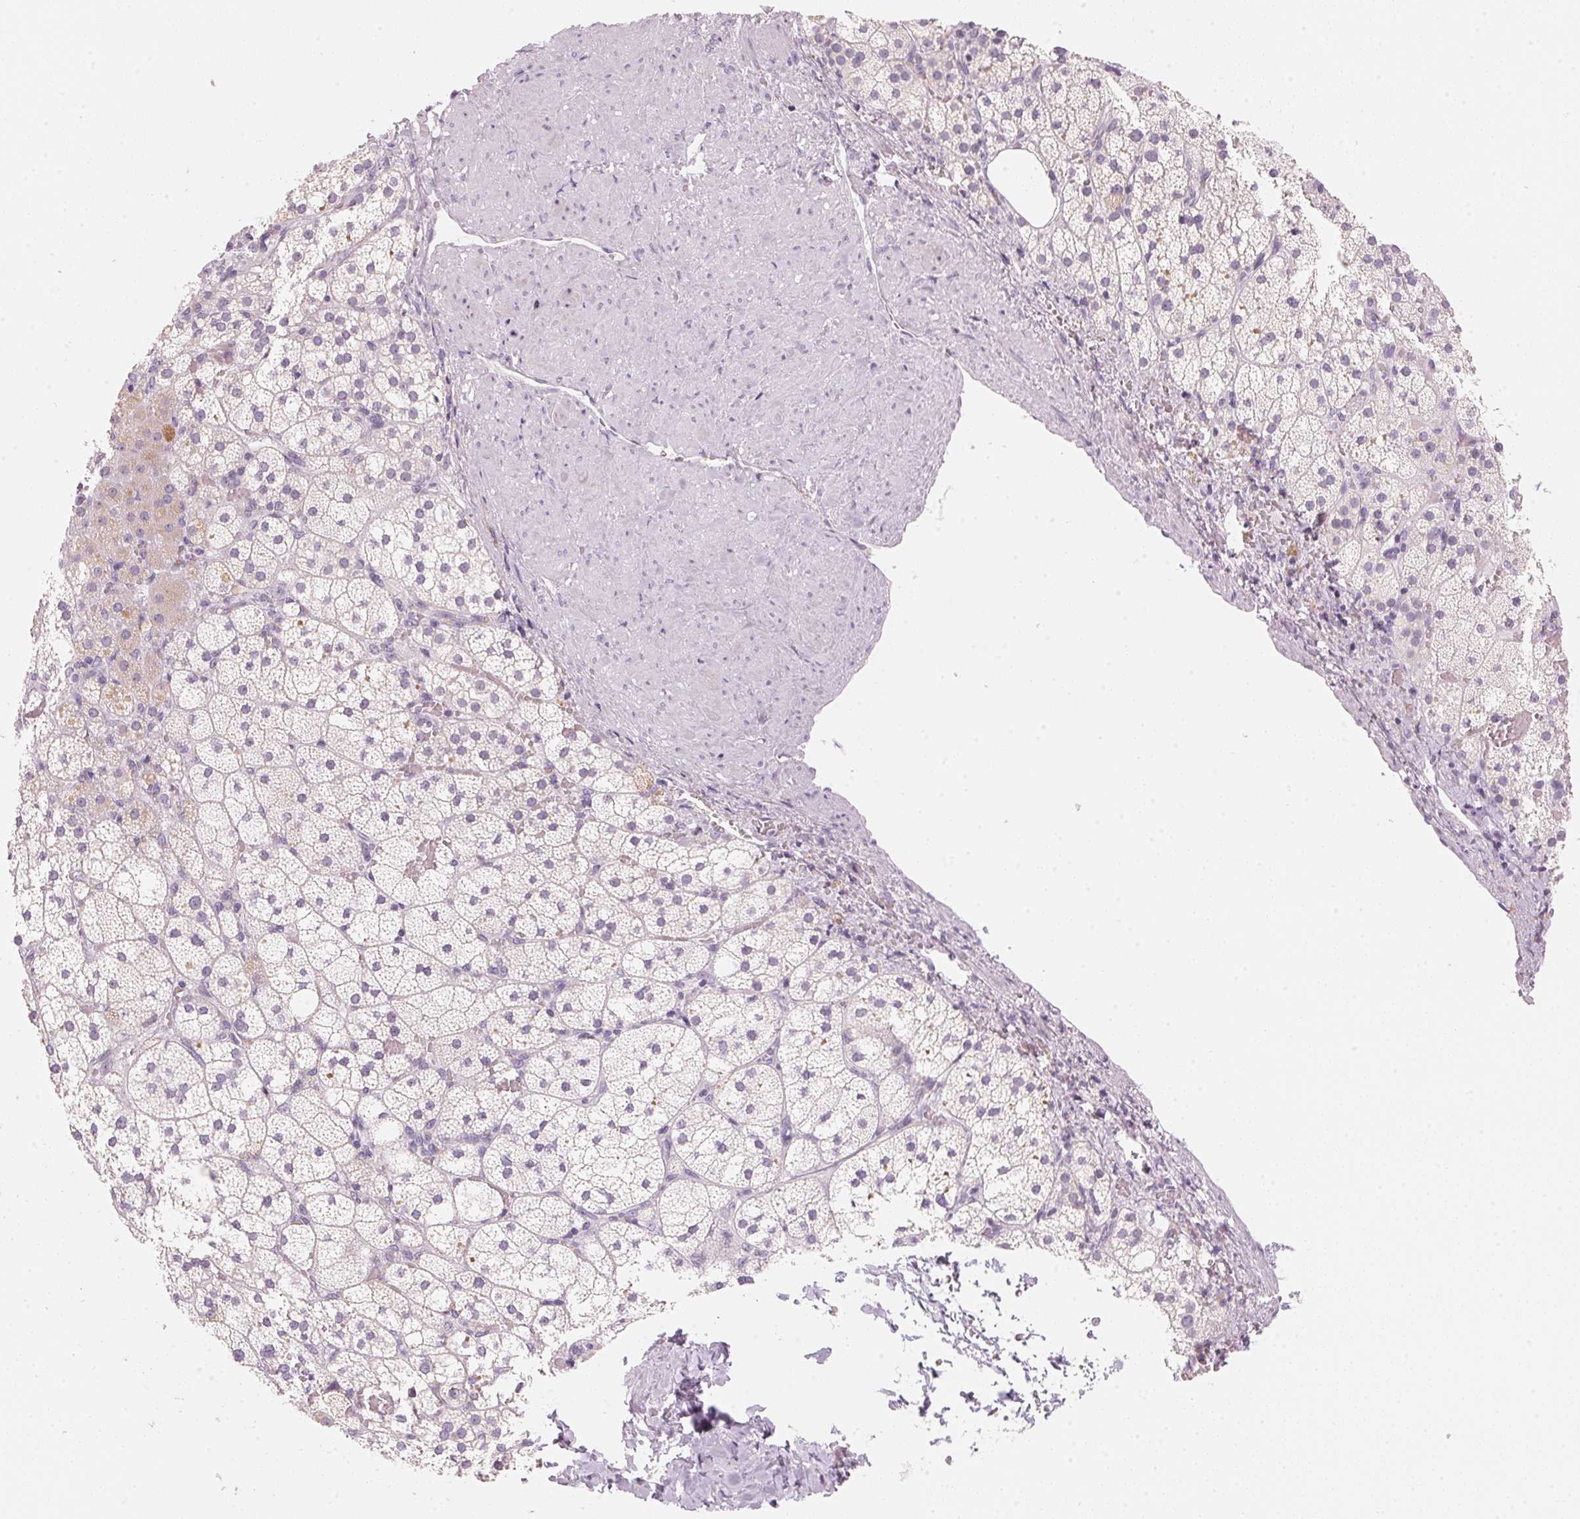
{"staining": {"intensity": "moderate", "quantity": "<25%", "location": "cytoplasmic/membranous"}, "tissue": "adrenal gland", "cell_type": "Glandular cells", "image_type": "normal", "snomed": [{"axis": "morphology", "description": "Normal tissue, NOS"}, {"axis": "topography", "description": "Adrenal gland"}], "caption": "A brown stain highlights moderate cytoplasmic/membranous positivity of a protein in glandular cells of normal adrenal gland.", "gene": "HOXB13", "patient": {"sex": "male", "age": 53}}